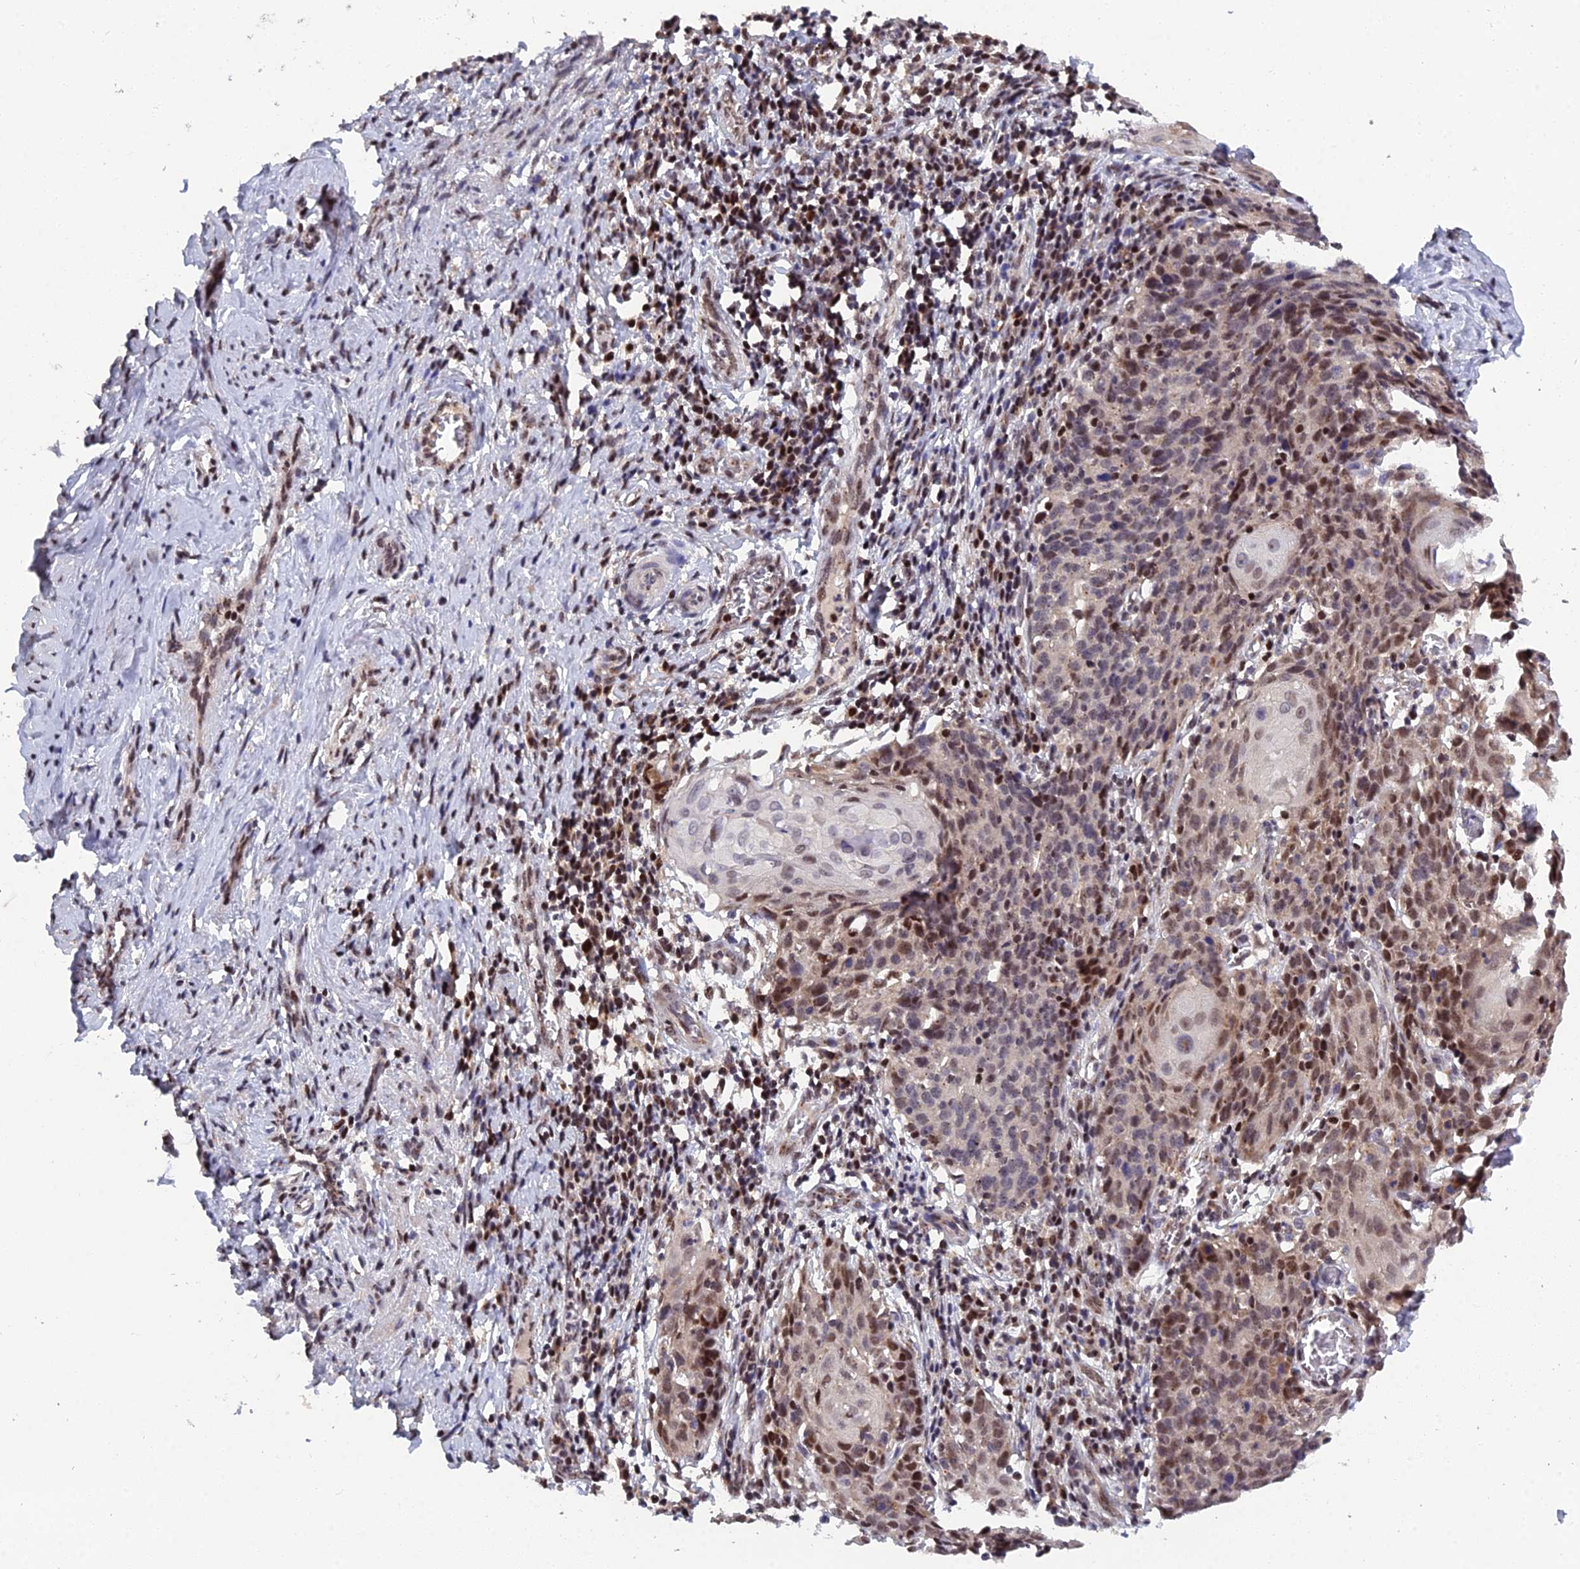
{"staining": {"intensity": "moderate", "quantity": "<25%", "location": "nuclear"}, "tissue": "cervical cancer", "cell_type": "Tumor cells", "image_type": "cancer", "snomed": [{"axis": "morphology", "description": "Squamous cell carcinoma, NOS"}, {"axis": "topography", "description": "Cervix"}], "caption": "Protein analysis of squamous cell carcinoma (cervical) tissue displays moderate nuclear expression in about <25% of tumor cells.", "gene": "ARL2", "patient": {"sex": "female", "age": 50}}